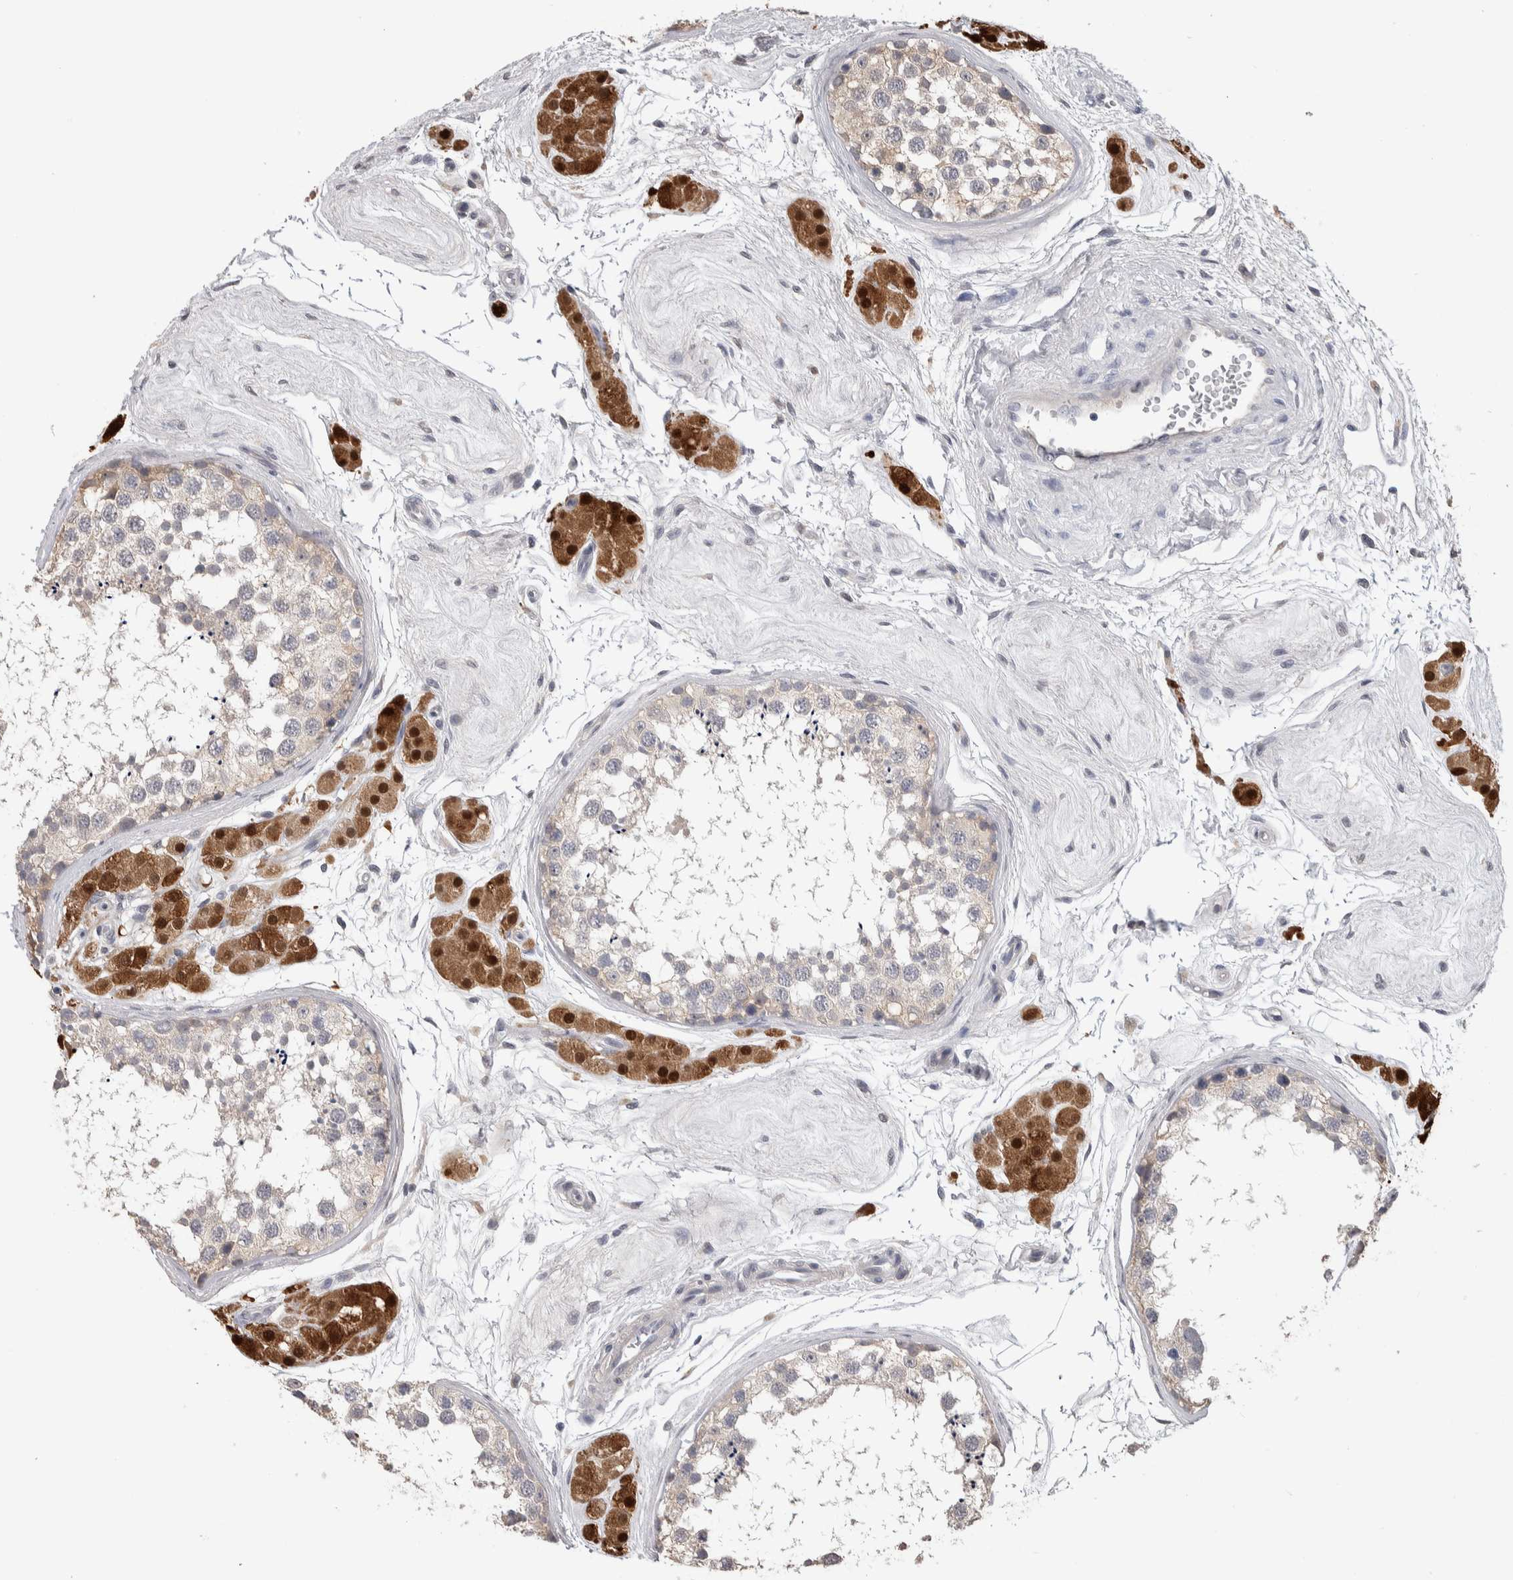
{"staining": {"intensity": "weak", "quantity": "<25%", "location": "cytoplasmic/membranous"}, "tissue": "testis", "cell_type": "Cells in seminiferous ducts", "image_type": "normal", "snomed": [{"axis": "morphology", "description": "Normal tissue, NOS"}, {"axis": "topography", "description": "Testis"}], "caption": "Unremarkable testis was stained to show a protein in brown. There is no significant staining in cells in seminiferous ducts. (Stains: DAB (3,3'-diaminobenzidine) immunohistochemistry with hematoxylin counter stain, Microscopy: brightfield microscopy at high magnification).", "gene": "TMEM102", "patient": {"sex": "male", "age": 56}}